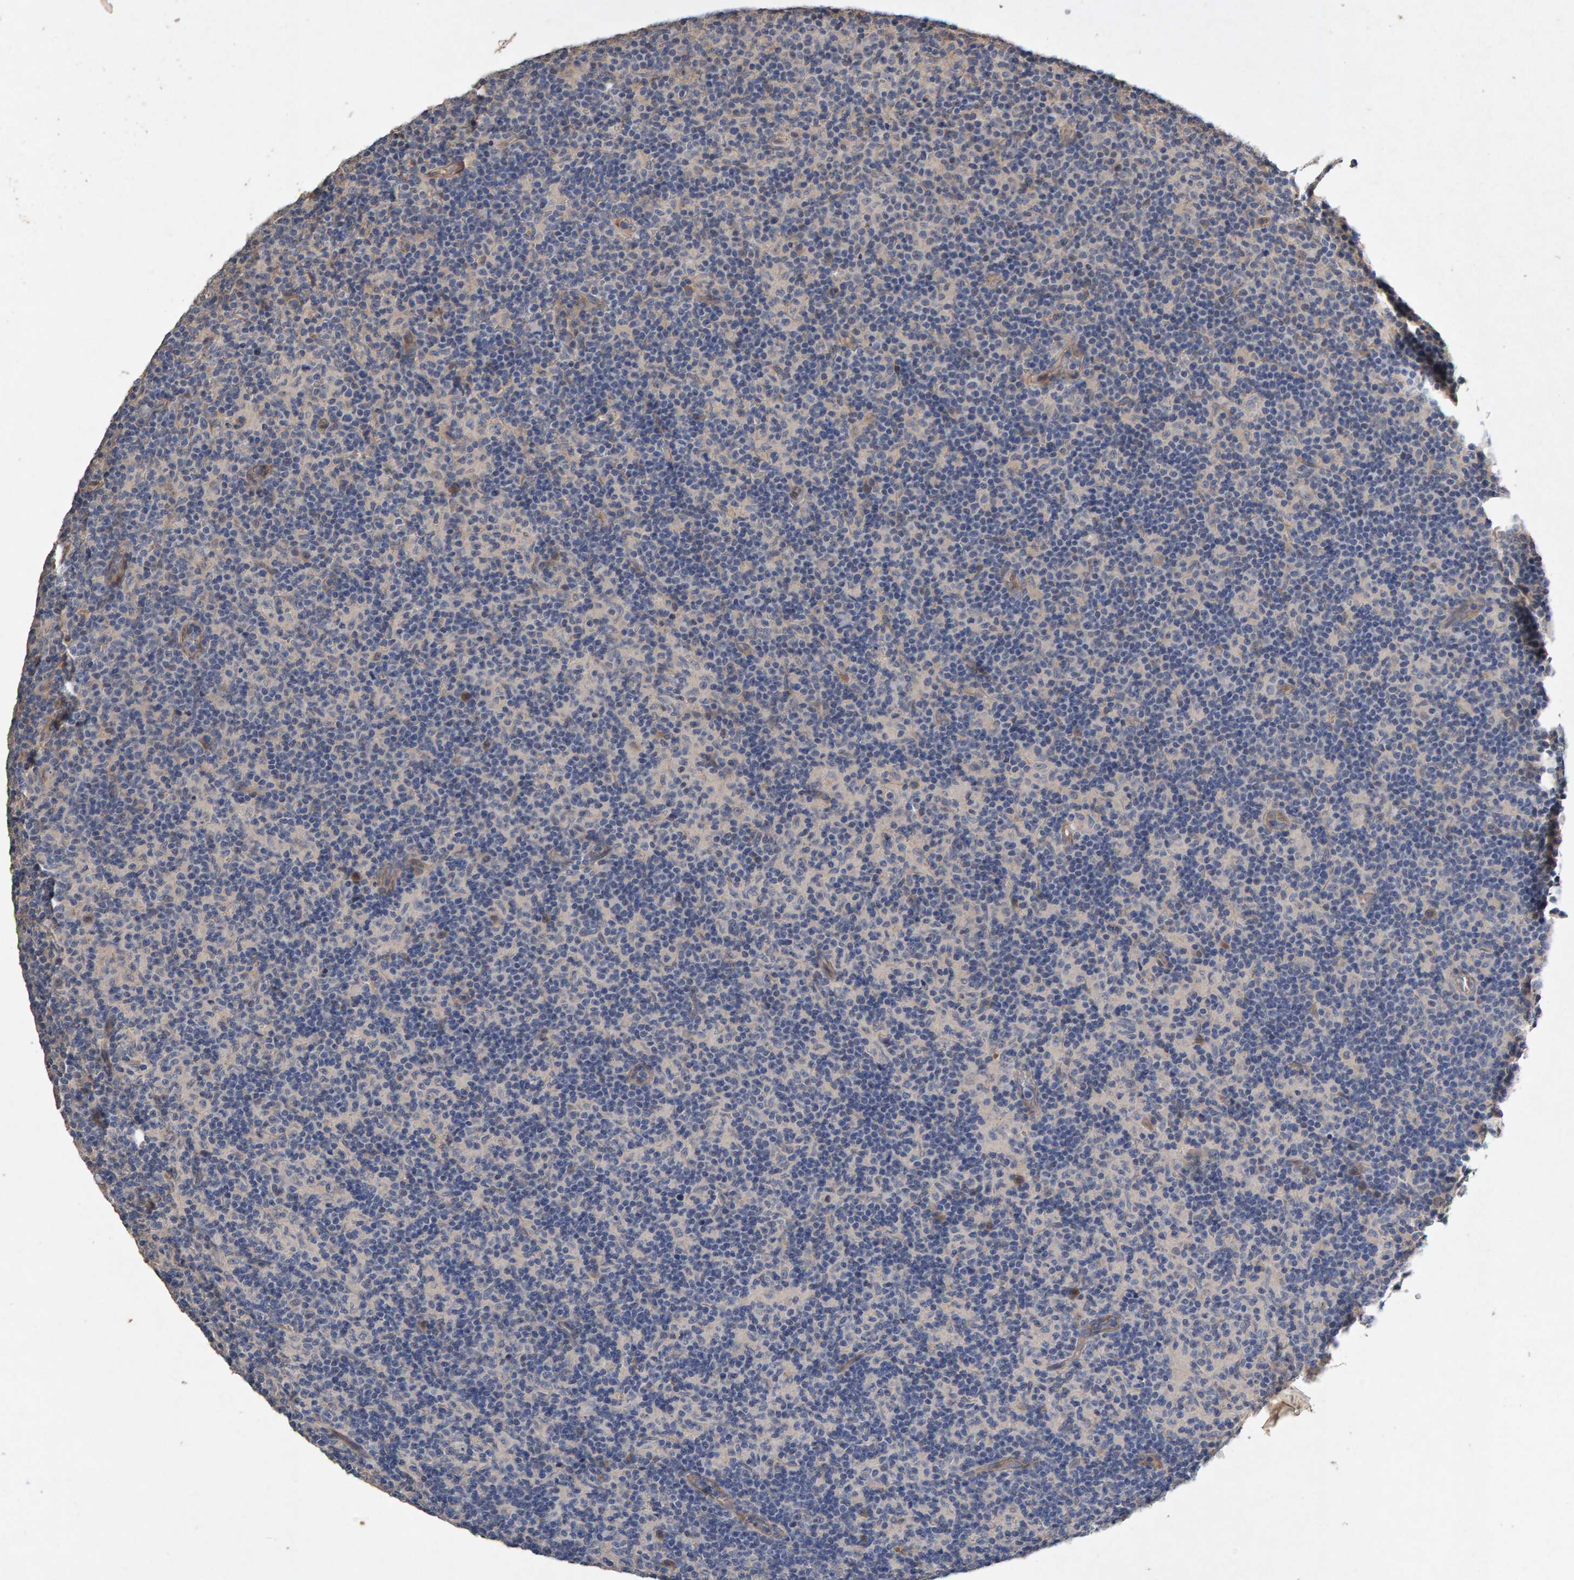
{"staining": {"intensity": "negative", "quantity": "none", "location": "none"}, "tissue": "lymph node", "cell_type": "Germinal center cells", "image_type": "normal", "snomed": [{"axis": "morphology", "description": "Normal tissue, NOS"}, {"axis": "morphology", "description": "Inflammation, NOS"}, {"axis": "topography", "description": "Lymph node"}], "caption": "A high-resolution photomicrograph shows IHC staining of normal lymph node, which reveals no significant expression in germinal center cells.", "gene": "EFR3A", "patient": {"sex": "male", "age": 55}}